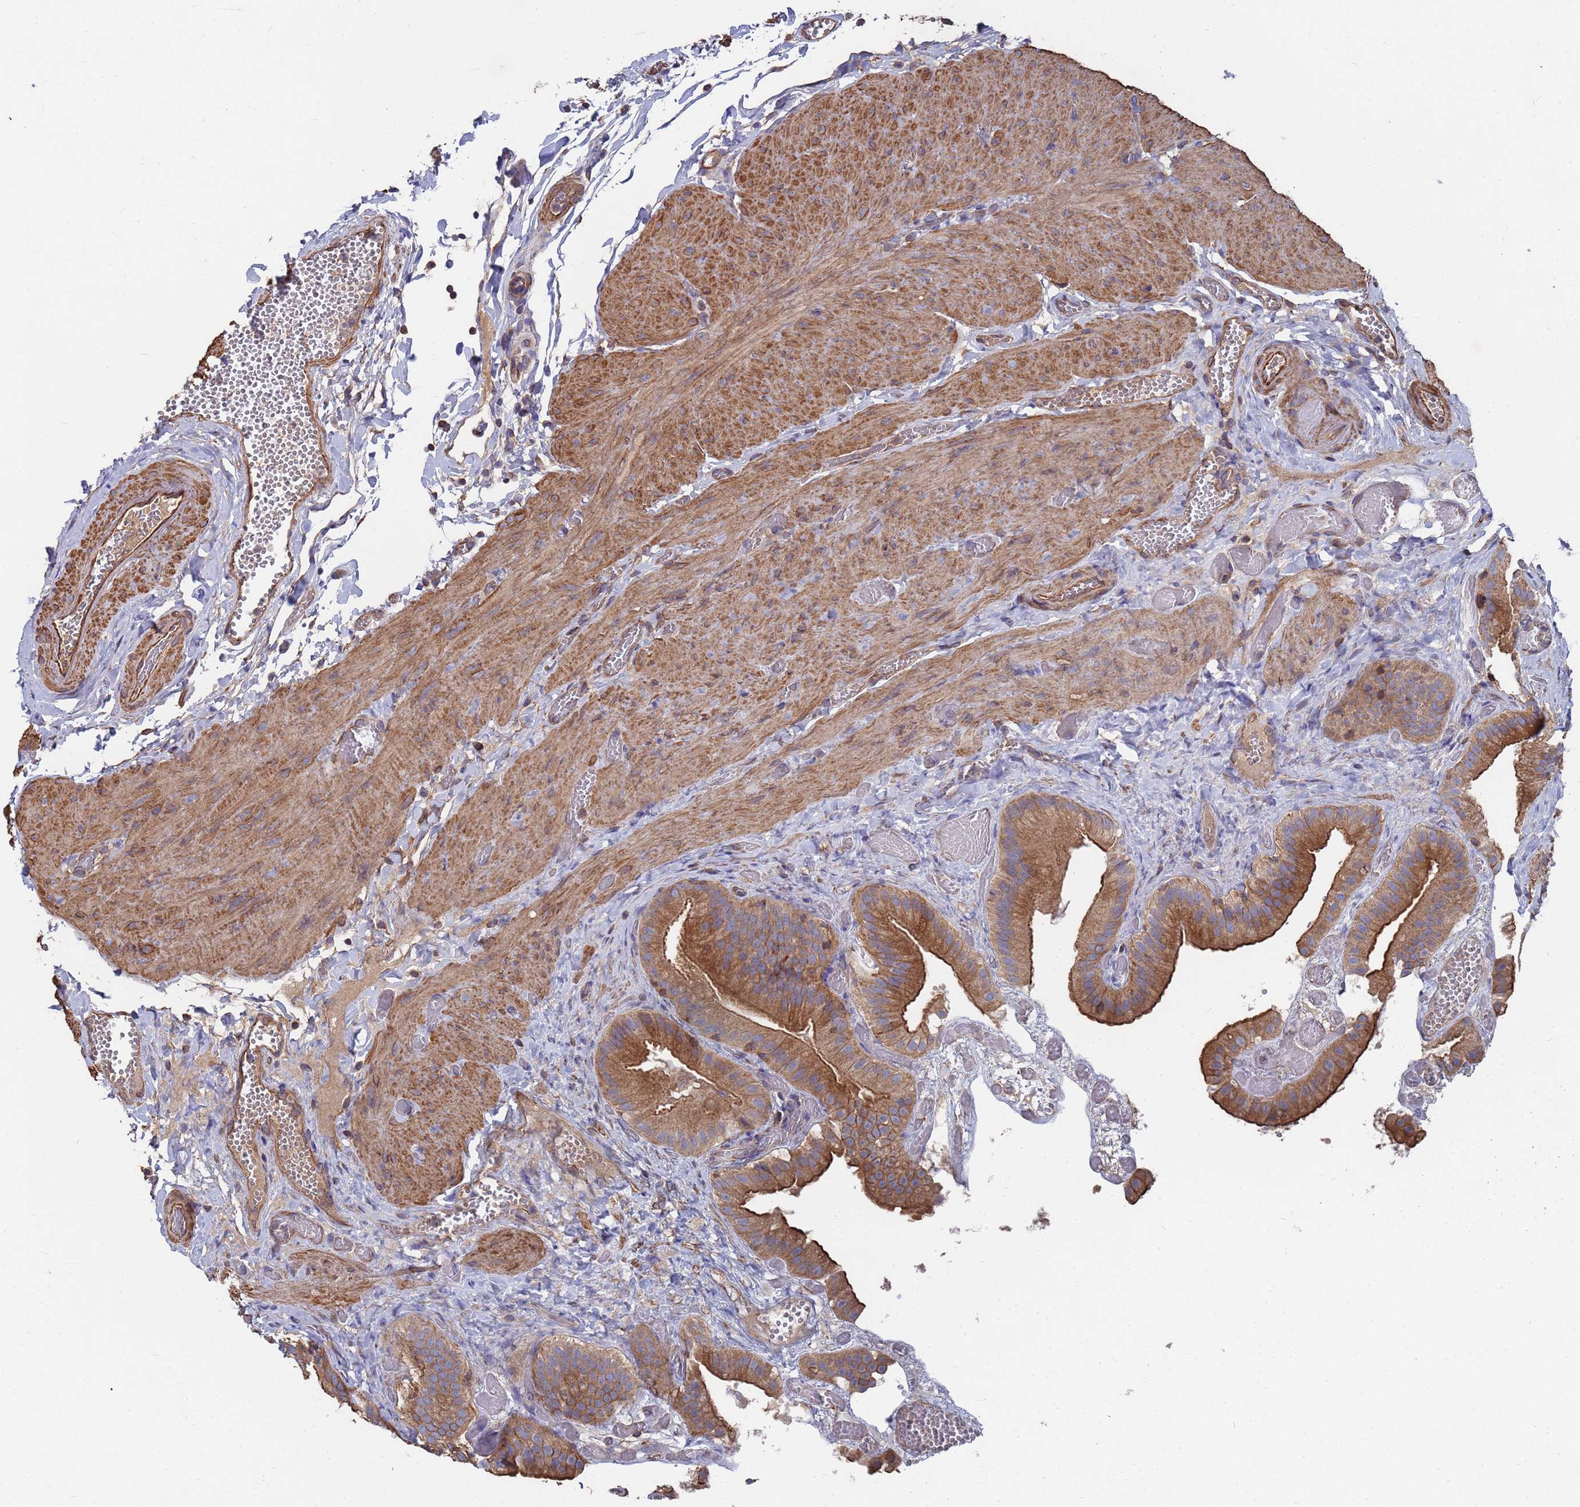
{"staining": {"intensity": "moderate", "quantity": ">75%", "location": "cytoplasmic/membranous"}, "tissue": "gallbladder", "cell_type": "Glandular cells", "image_type": "normal", "snomed": [{"axis": "morphology", "description": "Normal tissue, NOS"}, {"axis": "topography", "description": "Gallbladder"}], "caption": "Normal gallbladder demonstrates moderate cytoplasmic/membranous expression in approximately >75% of glandular cells The protein of interest is stained brown, and the nuclei are stained in blue (DAB (3,3'-diaminobenzidine) IHC with brightfield microscopy, high magnification)..", "gene": "PYCR1", "patient": {"sex": "female", "age": 64}}